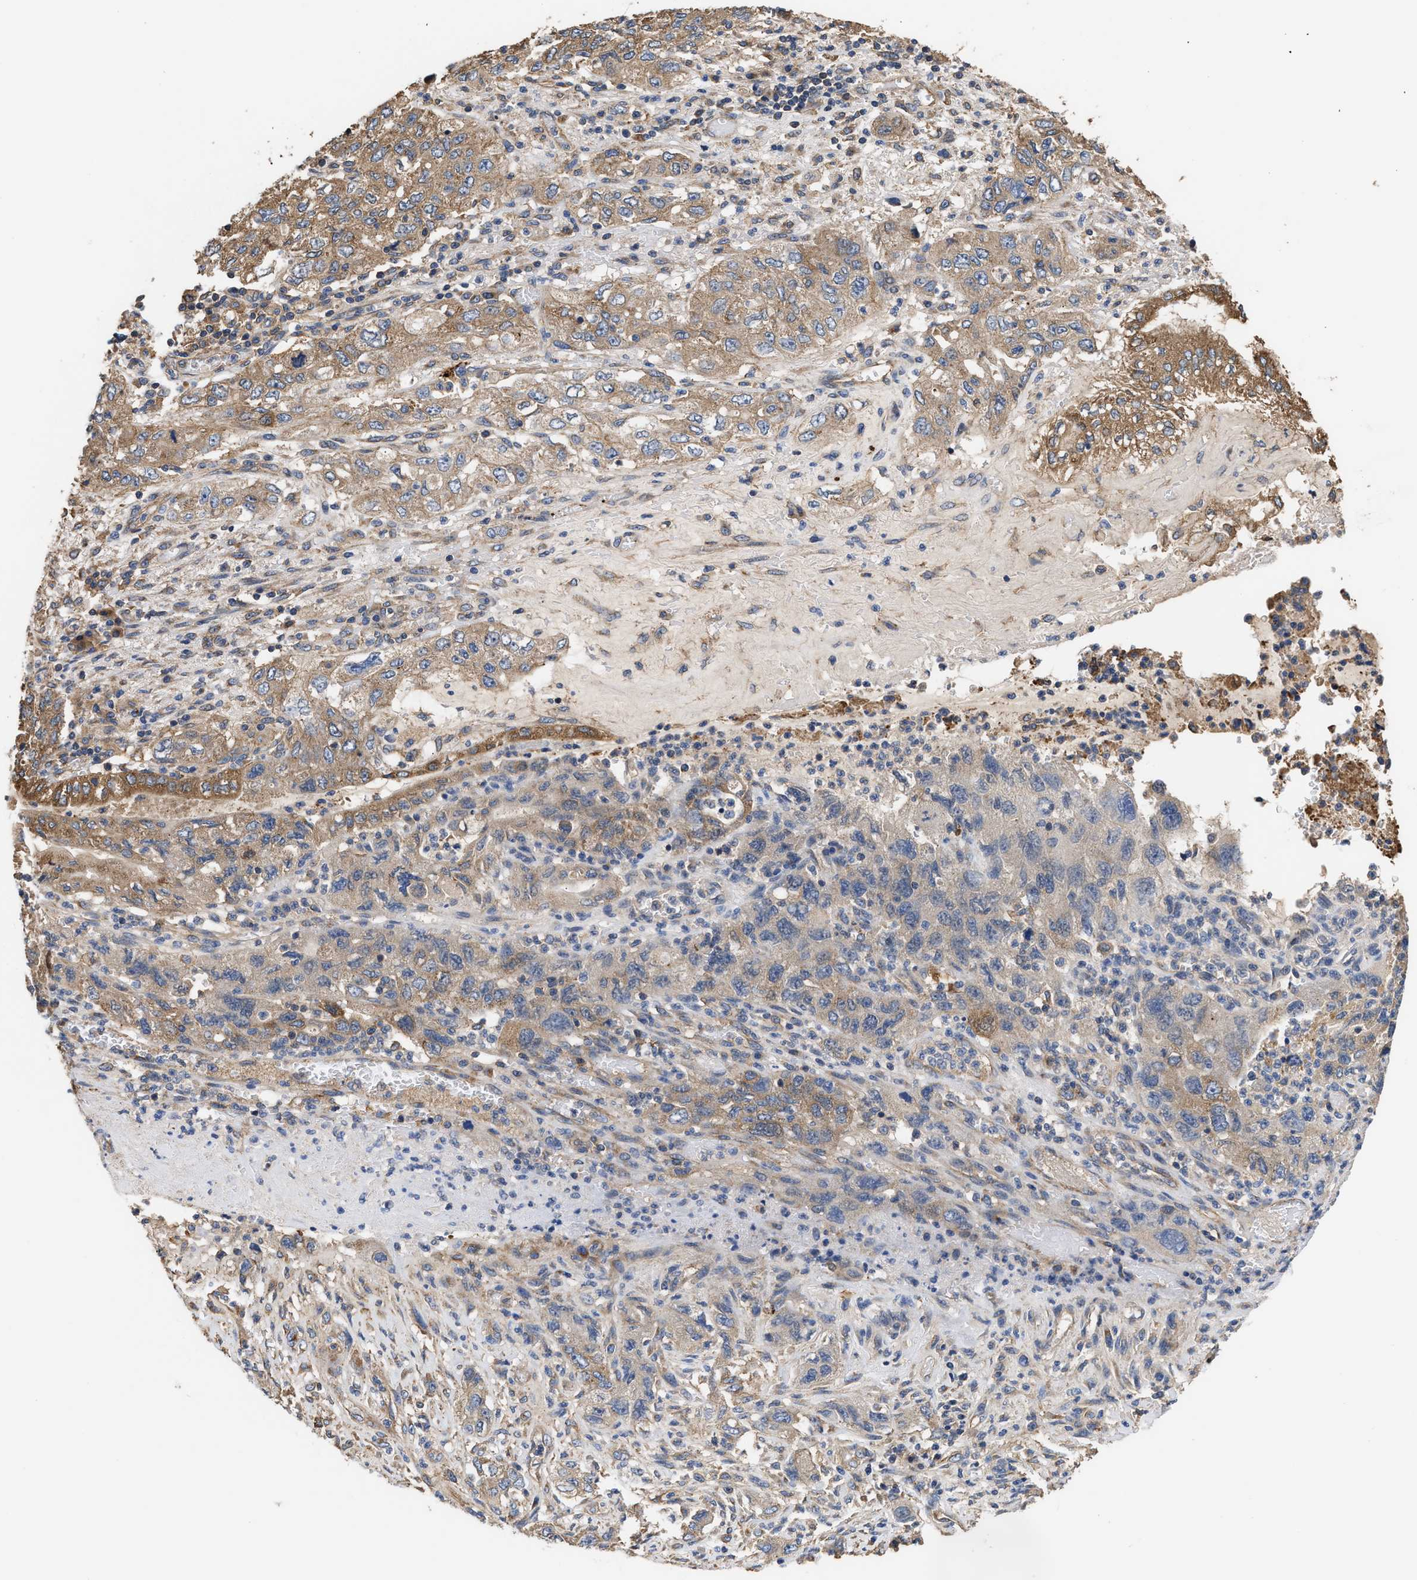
{"staining": {"intensity": "moderate", "quantity": ">75%", "location": "cytoplasmic/membranous"}, "tissue": "pancreatic cancer", "cell_type": "Tumor cells", "image_type": "cancer", "snomed": [{"axis": "morphology", "description": "Adenocarcinoma, NOS"}, {"axis": "topography", "description": "Pancreas"}], "caption": "A micrograph showing moderate cytoplasmic/membranous expression in approximately >75% of tumor cells in pancreatic adenocarcinoma, as visualized by brown immunohistochemical staining.", "gene": "KLB", "patient": {"sex": "female", "age": 73}}